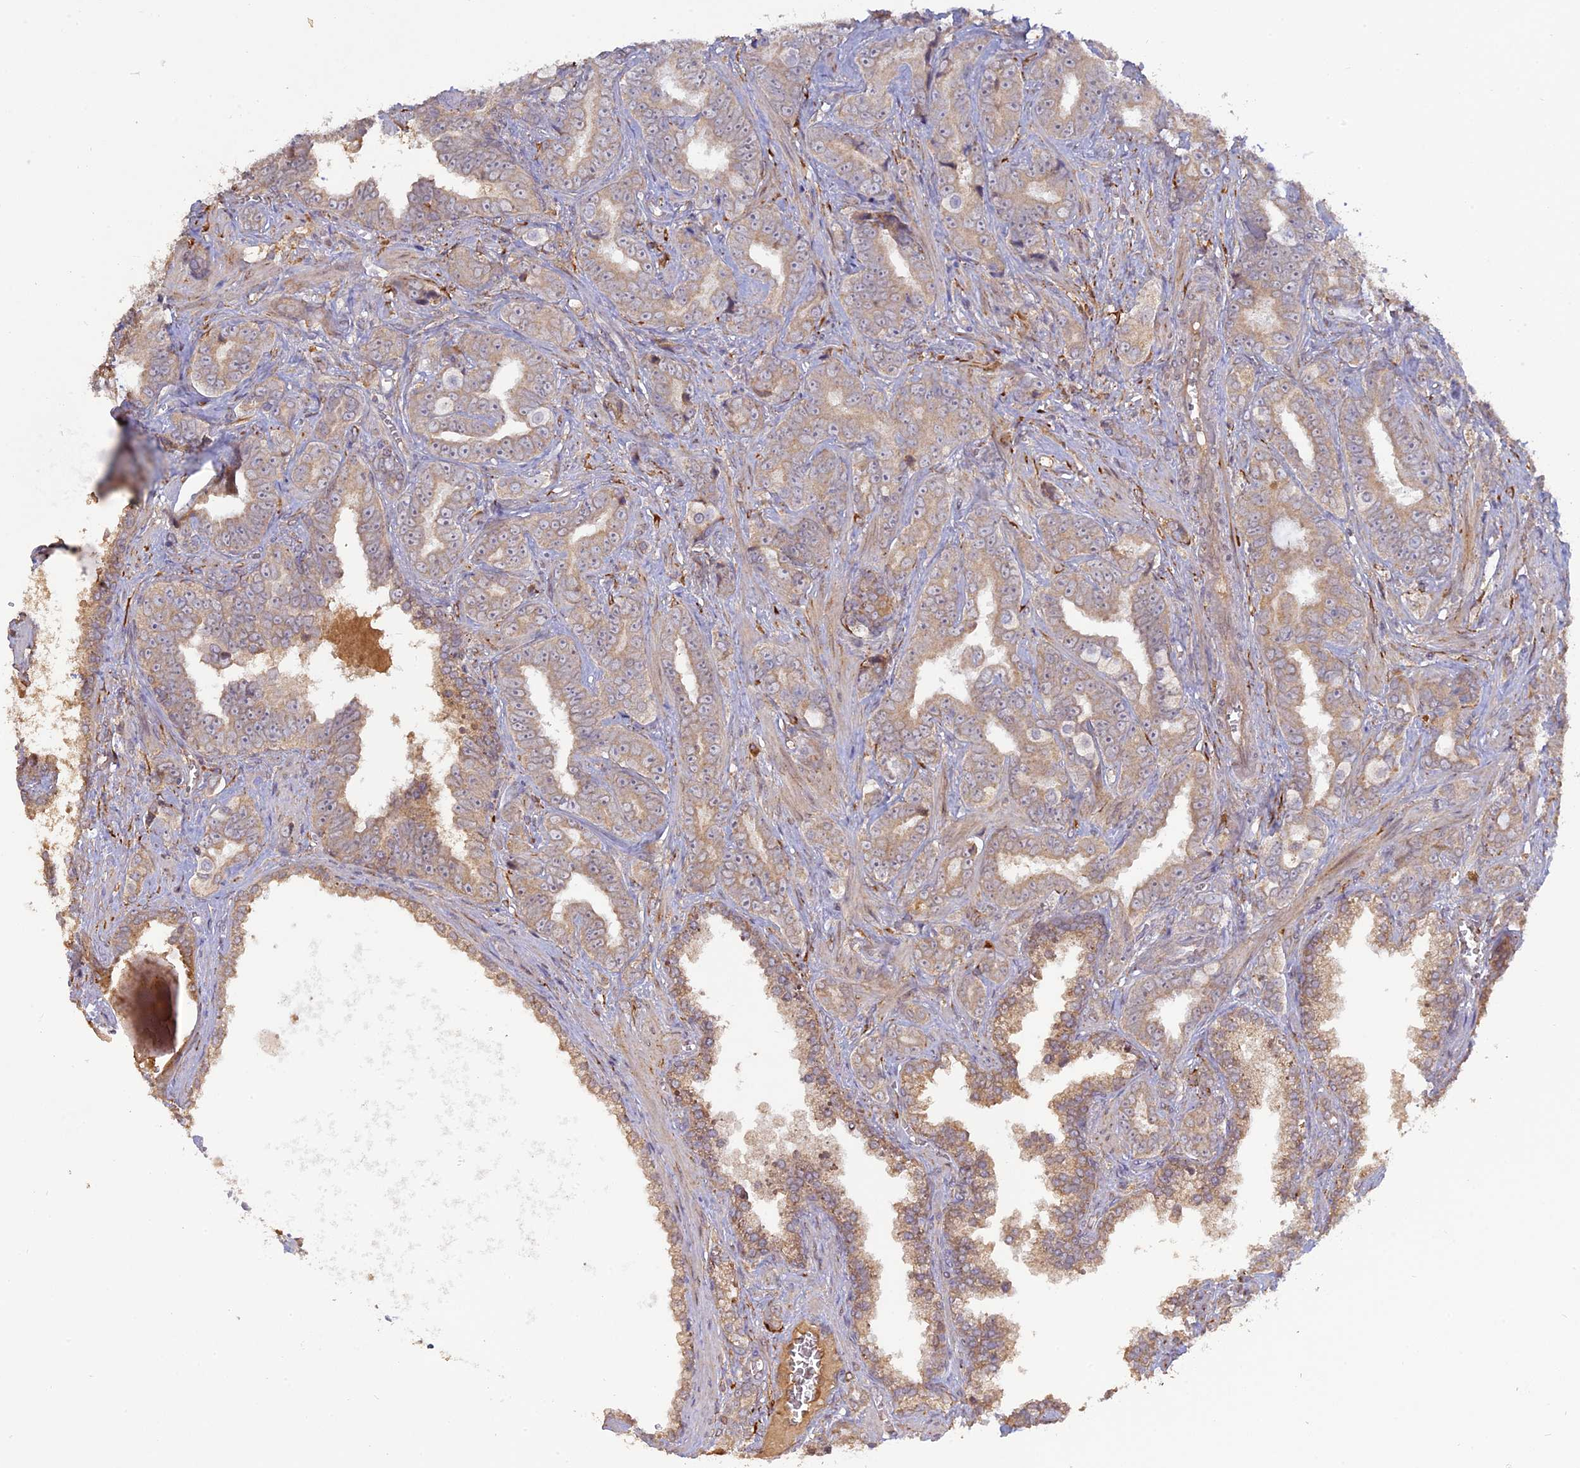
{"staining": {"intensity": "weak", "quantity": ">75%", "location": "cytoplasmic/membranous"}, "tissue": "prostate cancer", "cell_type": "Tumor cells", "image_type": "cancer", "snomed": [{"axis": "morphology", "description": "Adenocarcinoma, High grade"}, {"axis": "topography", "description": "Prostate"}], "caption": "Approximately >75% of tumor cells in prostate high-grade adenocarcinoma reveal weak cytoplasmic/membranous protein positivity as visualized by brown immunohistochemical staining.", "gene": "PPIC", "patient": {"sex": "male", "age": 67}}